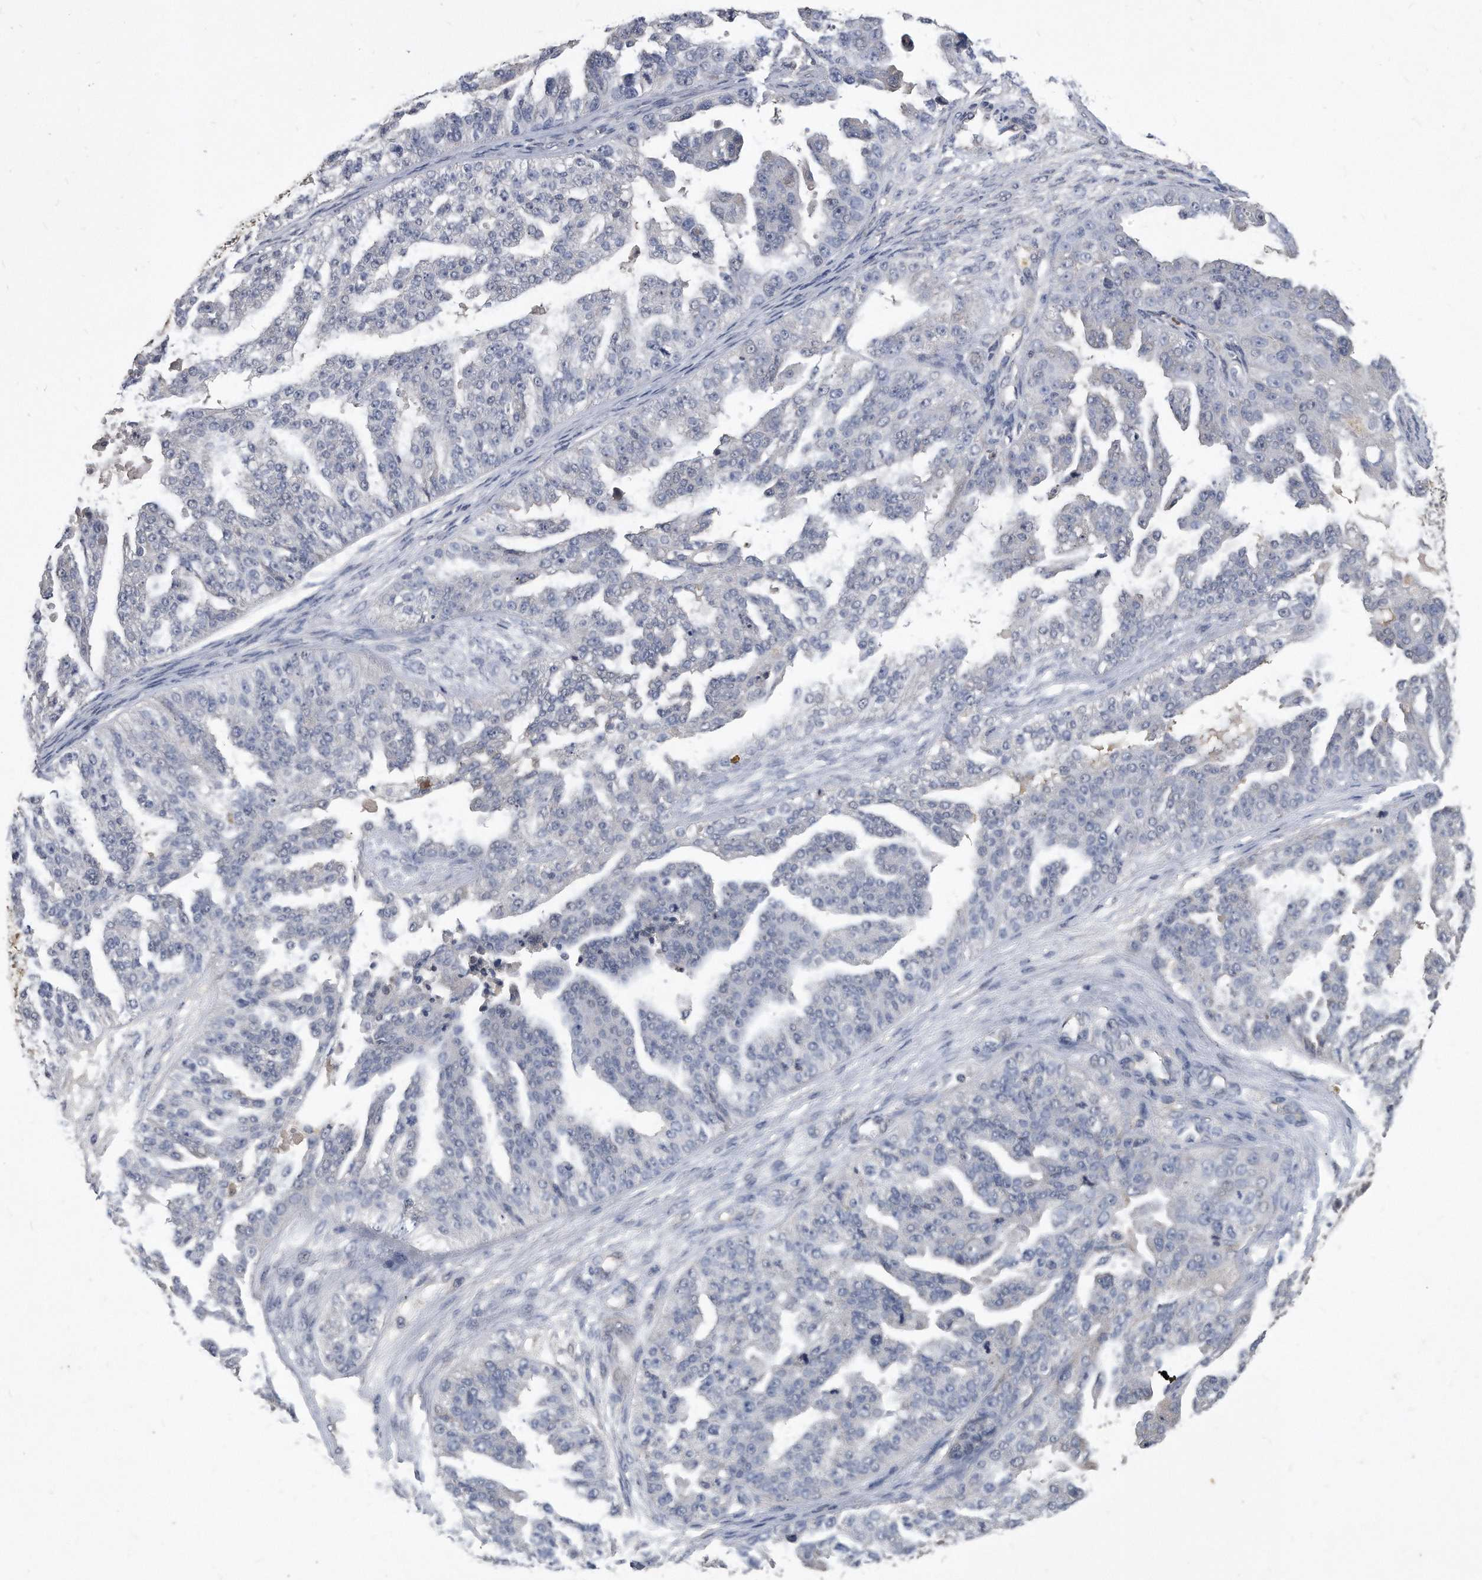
{"staining": {"intensity": "negative", "quantity": "none", "location": "none"}, "tissue": "ovarian cancer", "cell_type": "Tumor cells", "image_type": "cancer", "snomed": [{"axis": "morphology", "description": "Cystadenocarcinoma, serous, NOS"}, {"axis": "topography", "description": "Ovary"}], "caption": "The photomicrograph demonstrates no significant staining in tumor cells of serous cystadenocarcinoma (ovarian).", "gene": "HOMER3", "patient": {"sex": "female", "age": 58}}